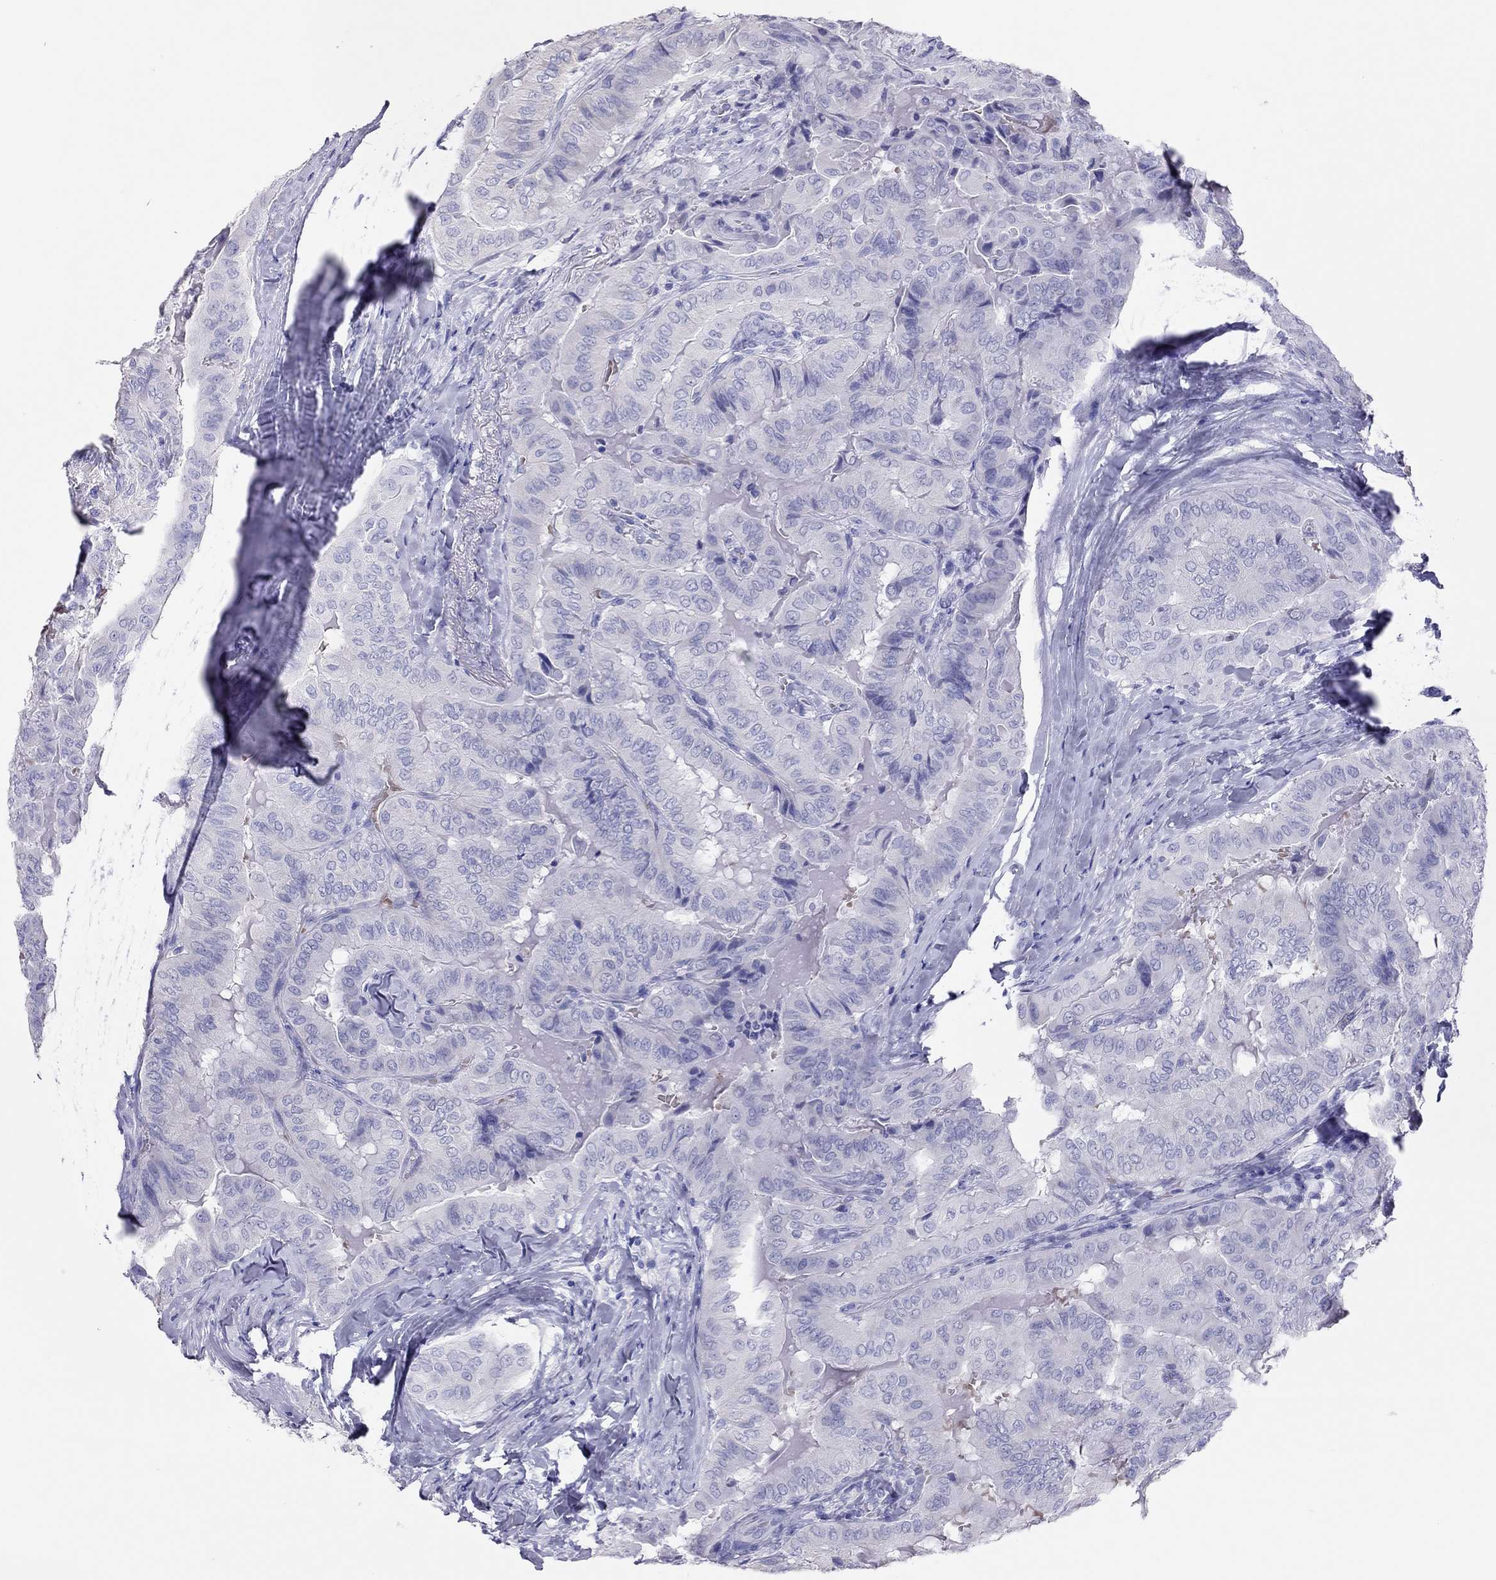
{"staining": {"intensity": "negative", "quantity": "none", "location": "none"}, "tissue": "thyroid cancer", "cell_type": "Tumor cells", "image_type": "cancer", "snomed": [{"axis": "morphology", "description": "Papillary adenocarcinoma, NOS"}, {"axis": "topography", "description": "Thyroid gland"}], "caption": "Papillary adenocarcinoma (thyroid) was stained to show a protein in brown. There is no significant expression in tumor cells.", "gene": "TSHB", "patient": {"sex": "female", "age": 68}}